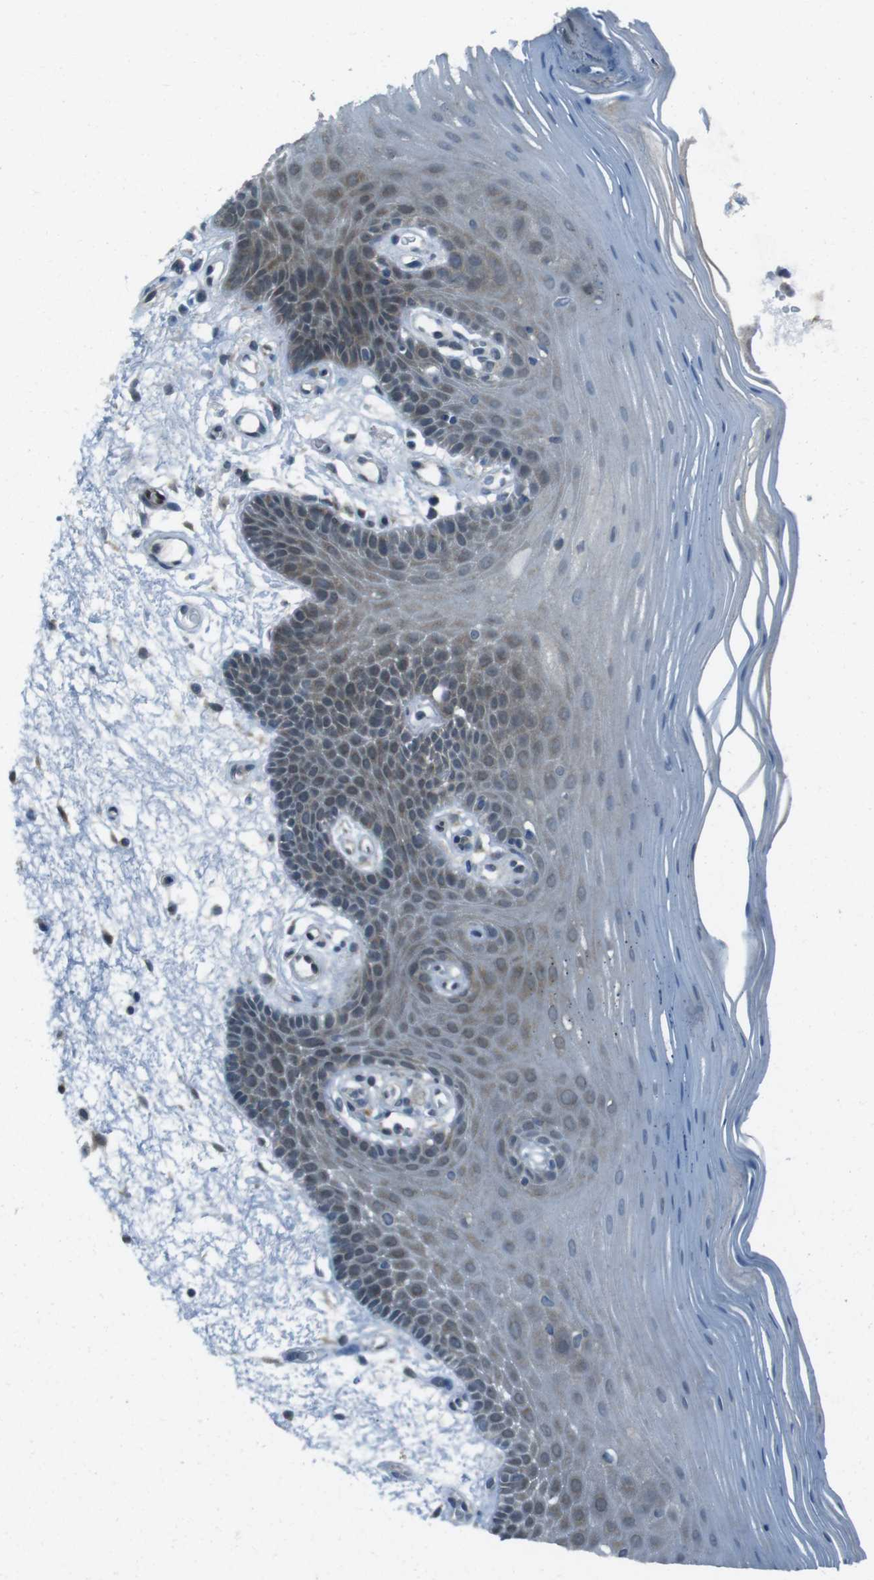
{"staining": {"intensity": "weak", "quantity": "25%-75%", "location": "cytoplasmic/membranous"}, "tissue": "oral mucosa", "cell_type": "Squamous epithelial cells", "image_type": "normal", "snomed": [{"axis": "morphology", "description": "Normal tissue, NOS"}, {"axis": "morphology", "description": "Squamous cell carcinoma, NOS"}, {"axis": "topography", "description": "Skeletal muscle"}, {"axis": "topography", "description": "Oral tissue"}, {"axis": "topography", "description": "Head-Neck"}], "caption": "IHC of normal human oral mucosa exhibits low levels of weak cytoplasmic/membranous expression in about 25%-75% of squamous epithelial cells. The staining was performed using DAB, with brown indicating positive protein expression. Nuclei are stained blue with hematoxylin.", "gene": "MFAP3", "patient": {"sex": "male", "age": 71}}